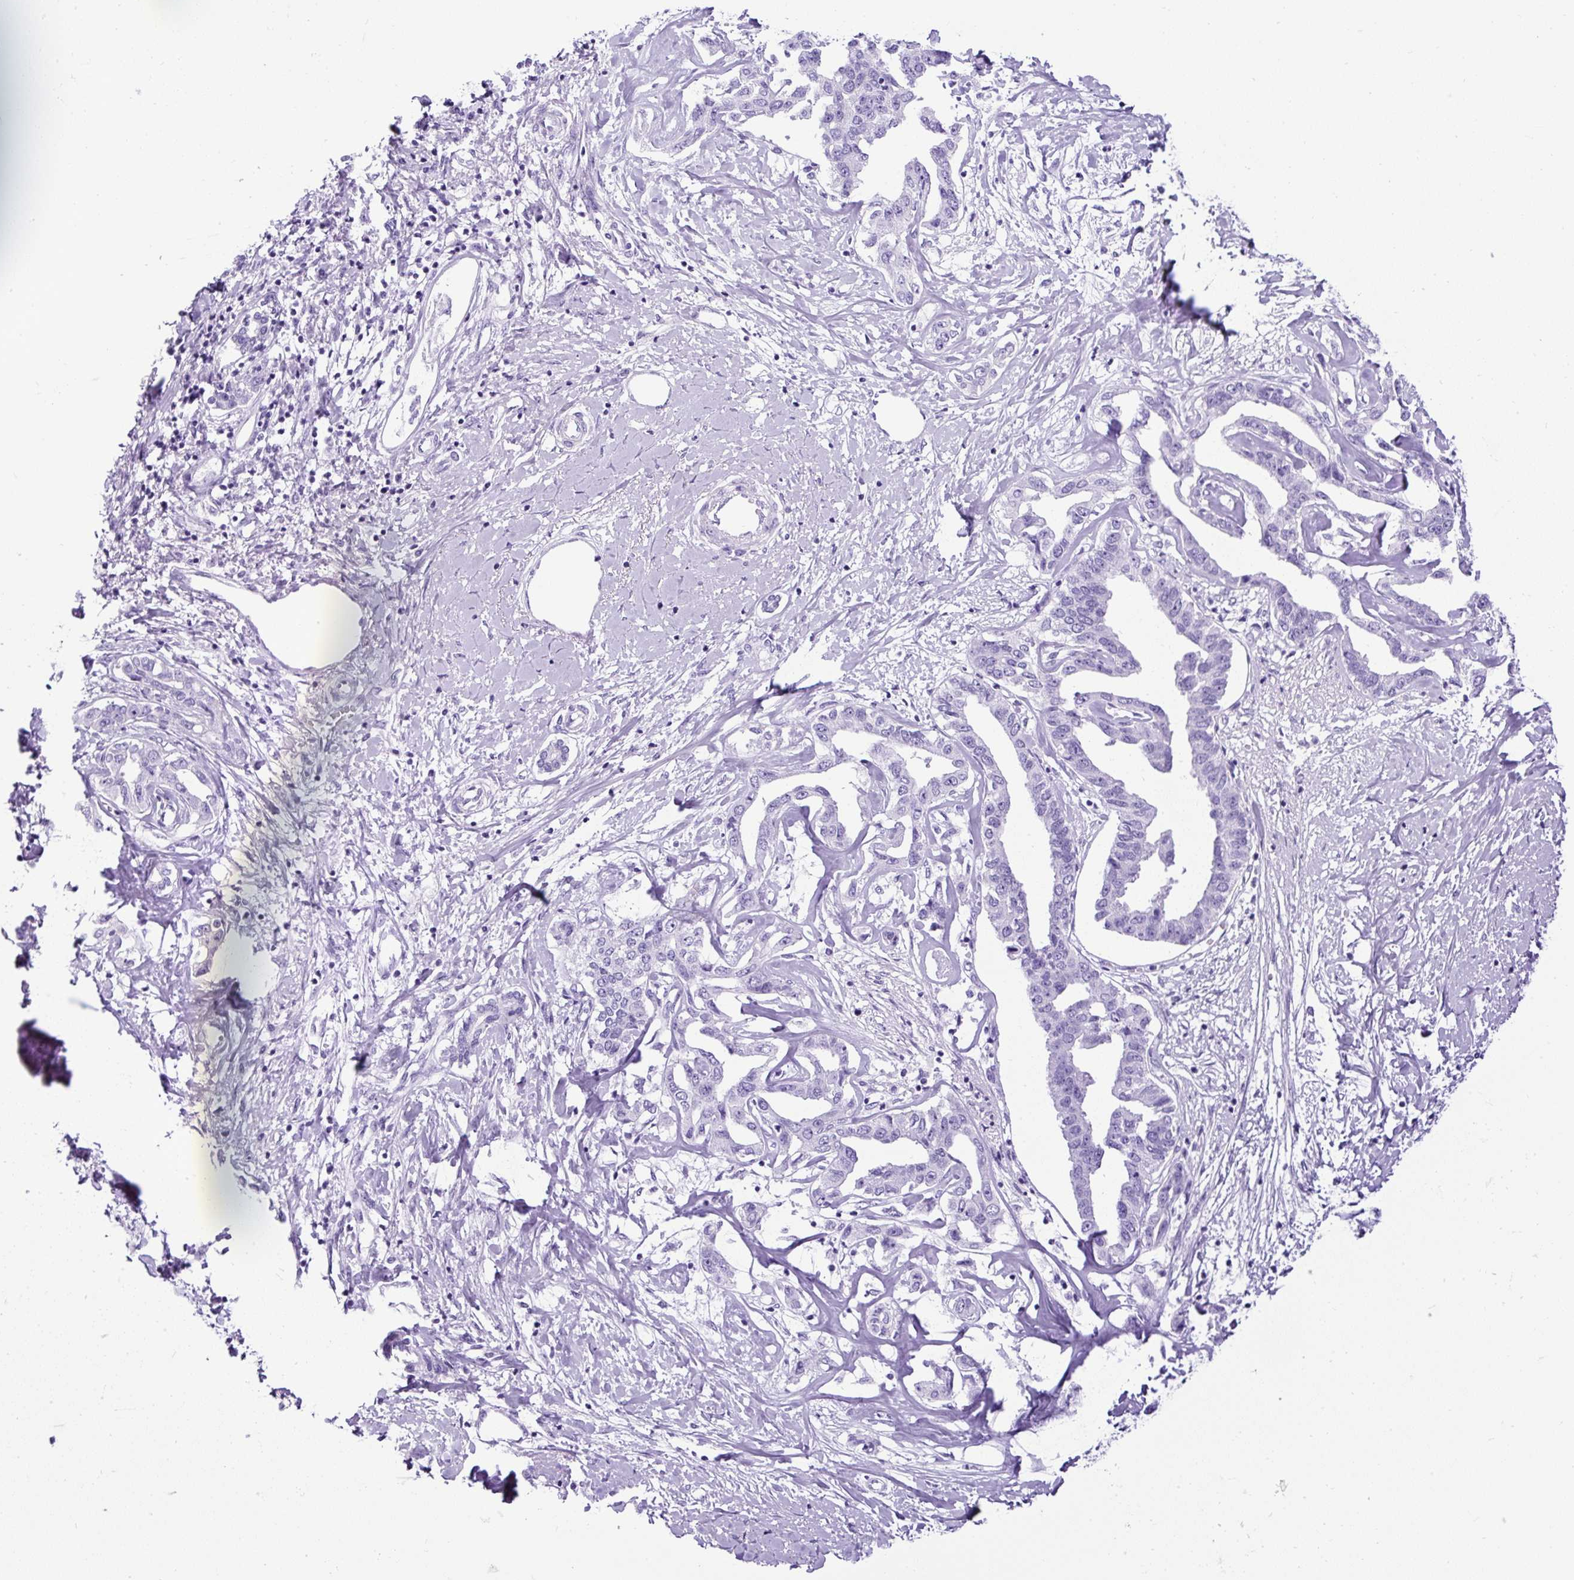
{"staining": {"intensity": "negative", "quantity": "none", "location": "none"}, "tissue": "liver cancer", "cell_type": "Tumor cells", "image_type": "cancer", "snomed": [{"axis": "morphology", "description": "Cholangiocarcinoma"}, {"axis": "topography", "description": "Liver"}], "caption": "Human liver cancer stained for a protein using IHC exhibits no expression in tumor cells.", "gene": "CEL", "patient": {"sex": "male", "age": 59}}